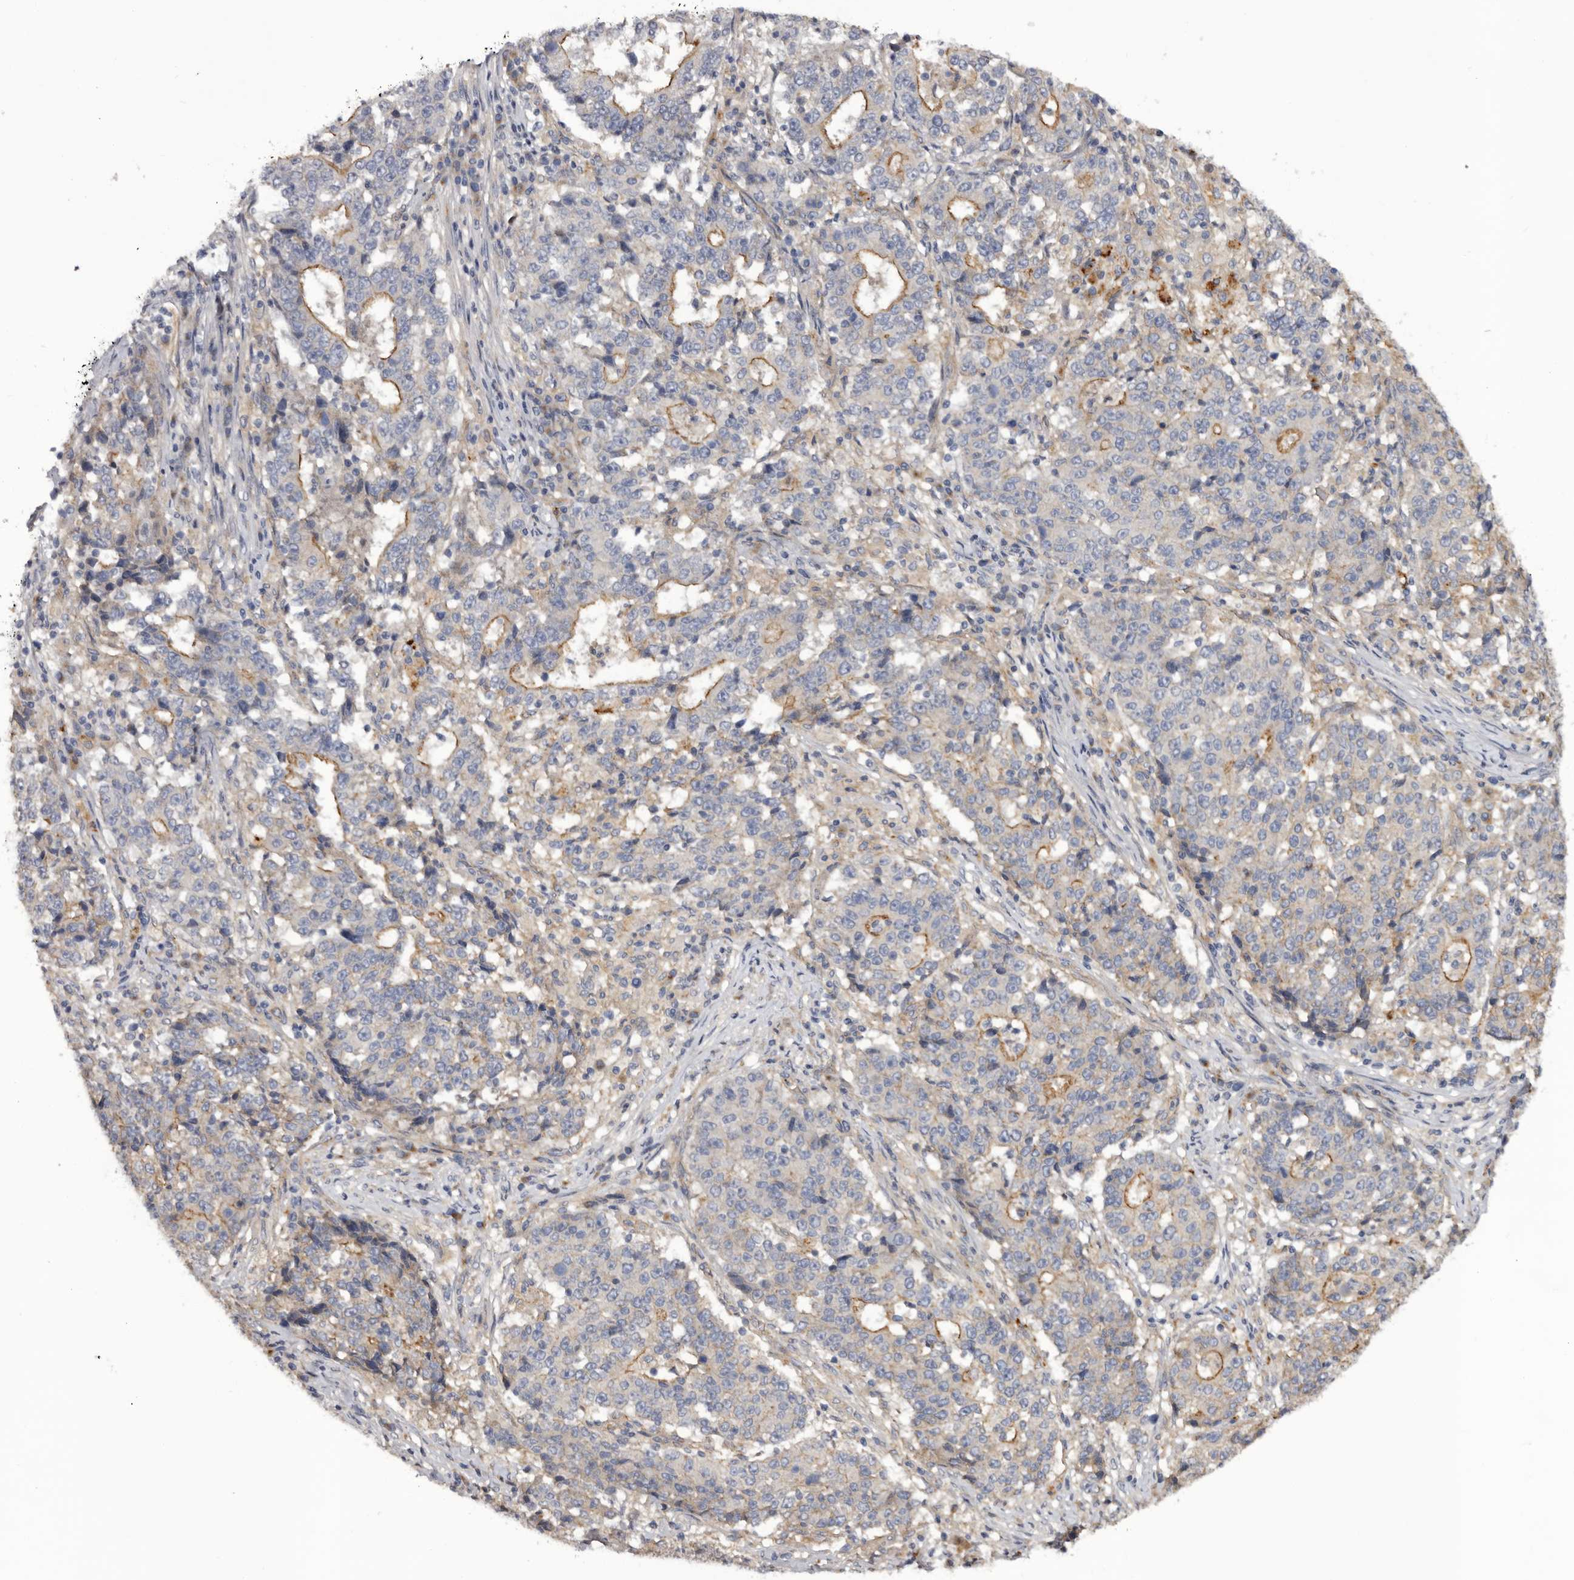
{"staining": {"intensity": "moderate", "quantity": "25%-75%", "location": "cytoplasmic/membranous"}, "tissue": "stomach cancer", "cell_type": "Tumor cells", "image_type": "cancer", "snomed": [{"axis": "morphology", "description": "Adenocarcinoma, NOS"}, {"axis": "topography", "description": "Stomach"}], "caption": "Stomach adenocarcinoma stained for a protein (brown) exhibits moderate cytoplasmic/membranous positive staining in about 25%-75% of tumor cells.", "gene": "INKA2", "patient": {"sex": "male", "age": 59}}